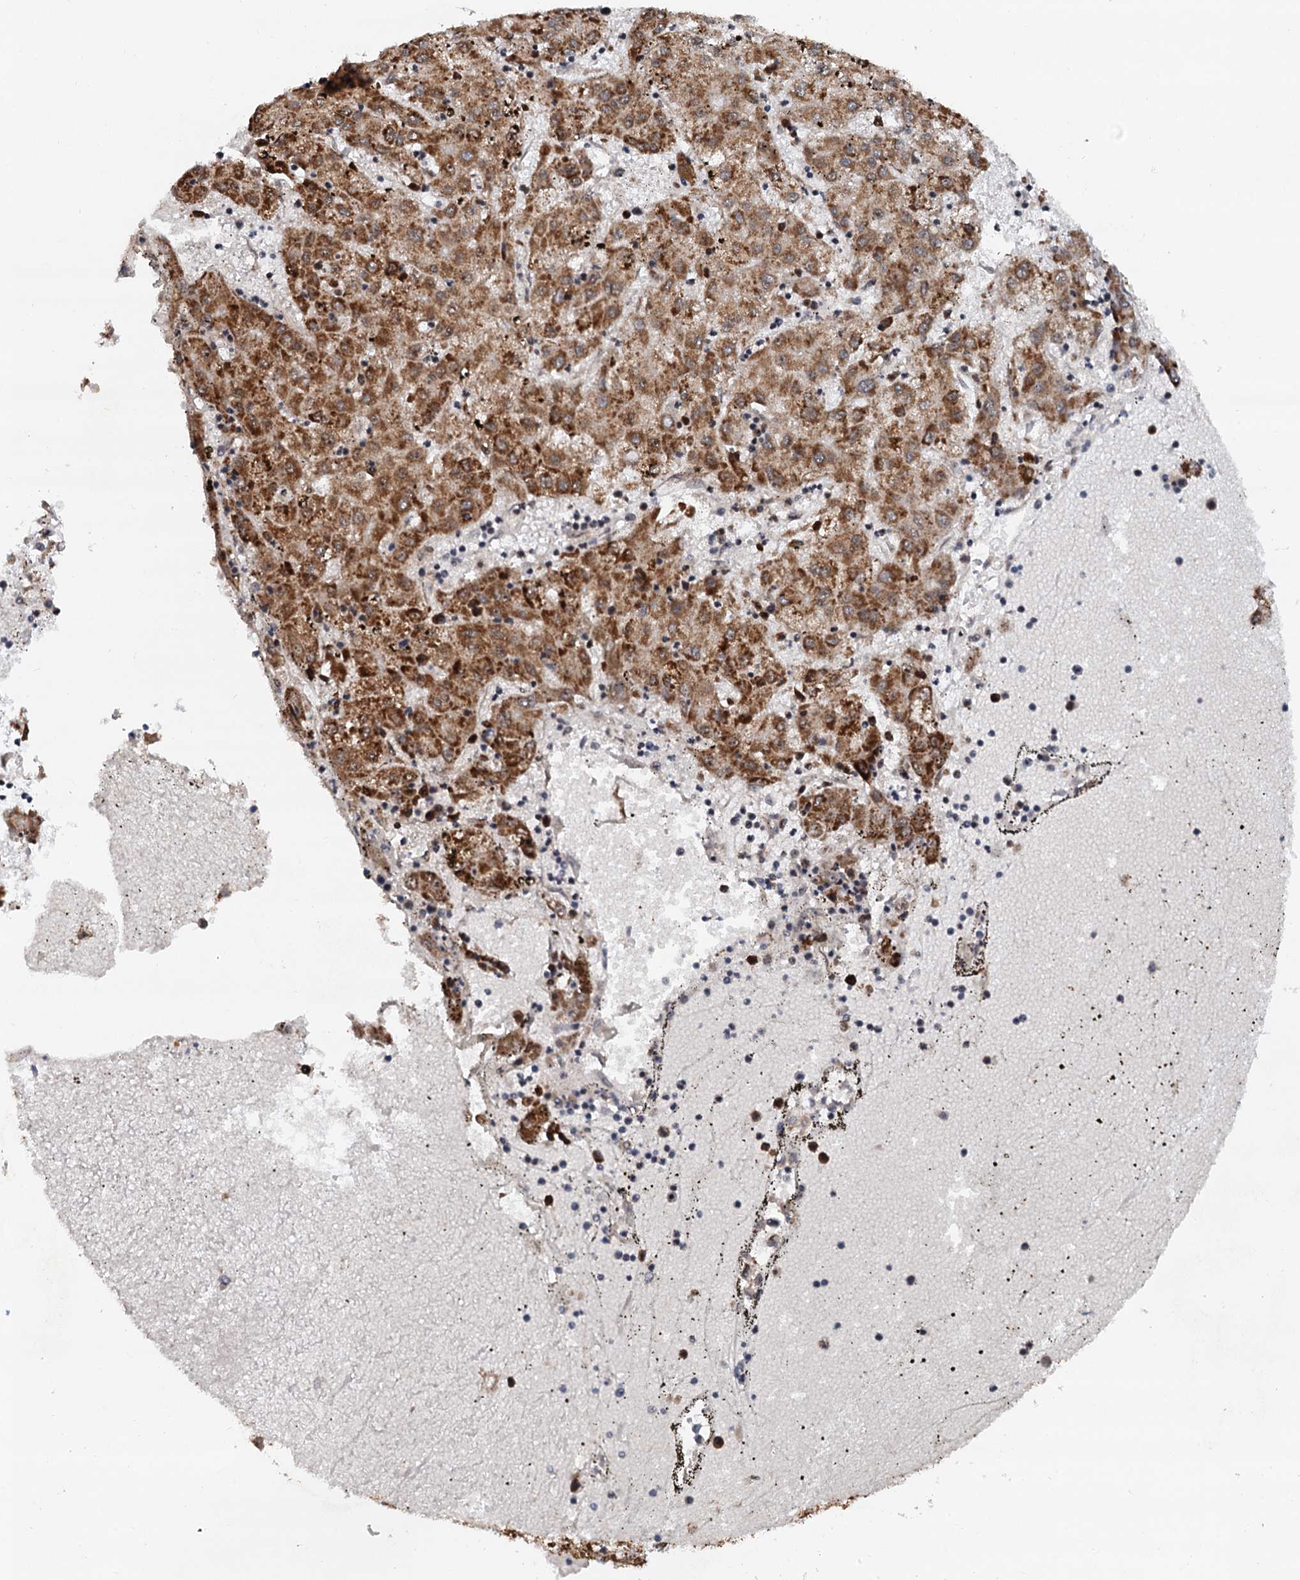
{"staining": {"intensity": "moderate", "quantity": ">75%", "location": "cytoplasmic/membranous"}, "tissue": "liver cancer", "cell_type": "Tumor cells", "image_type": "cancer", "snomed": [{"axis": "morphology", "description": "Carcinoma, Hepatocellular, NOS"}, {"axis": "topography", "description": "Liver"}], "caption": "Tumor cells exhibit medium levels of moderate cytoplasmic/membranous expression in about >75% of cells in human liver hepatocellular carcinoma.", "gene": "DNAJC21", "patient": {"sex": "male", "age": 72}}